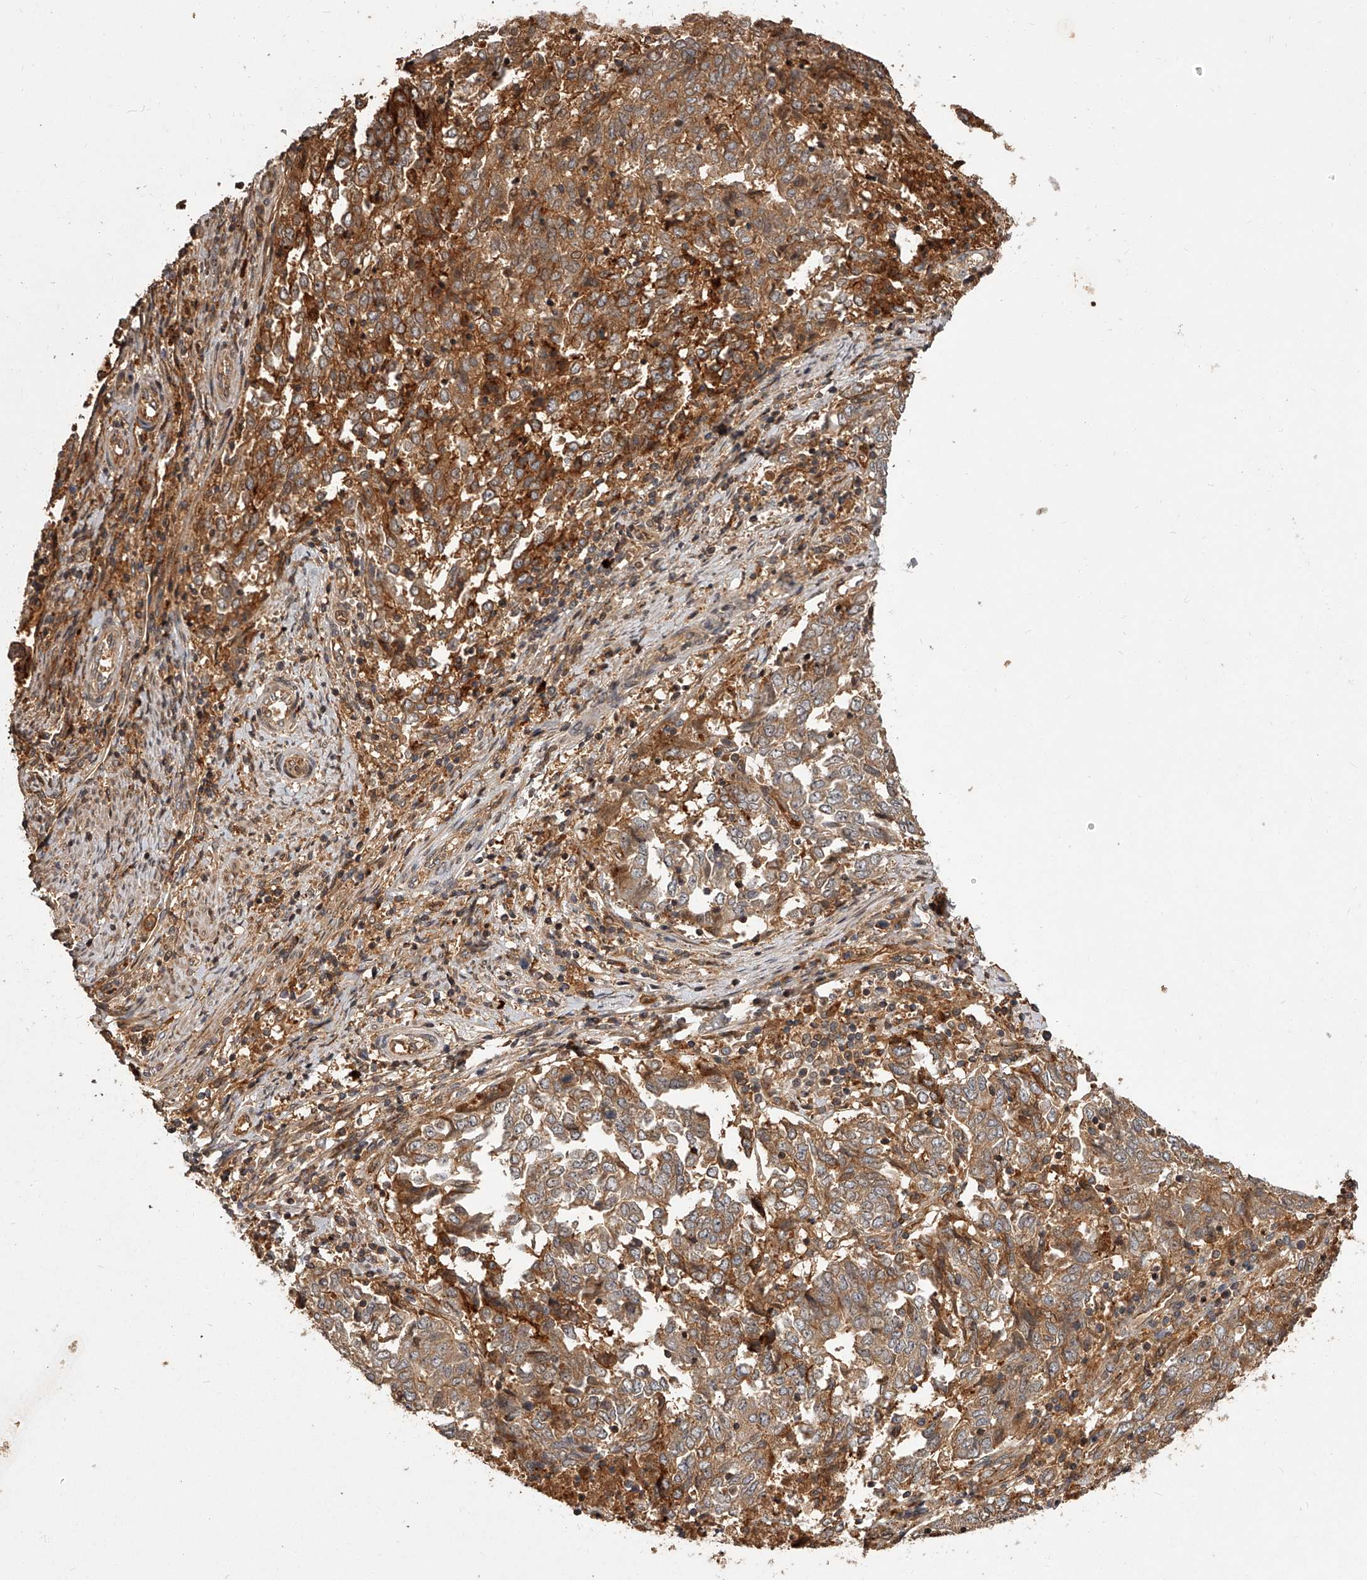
{"staining": {"intensity": "moderate", "quantity": ">75%", "location": "cytoplasmic/membranous"}, "tissue": "endometrial cancer", "cell_type": "Tumor cells", "image_type": "cancer", "snomed": [{"axis": "morphology", "description": "Adenocarcinoma, NOS"}, {"axis": "topography", "description": "Endometrium"}], "caption": "A brown stain labels moderate cytoplasmic/membranous positivity of a protein in human adenocarcinoma (endometrial) tumor cells.", "gene": "CRYZL1", "patient": {"sex": "female", "age": 80}}